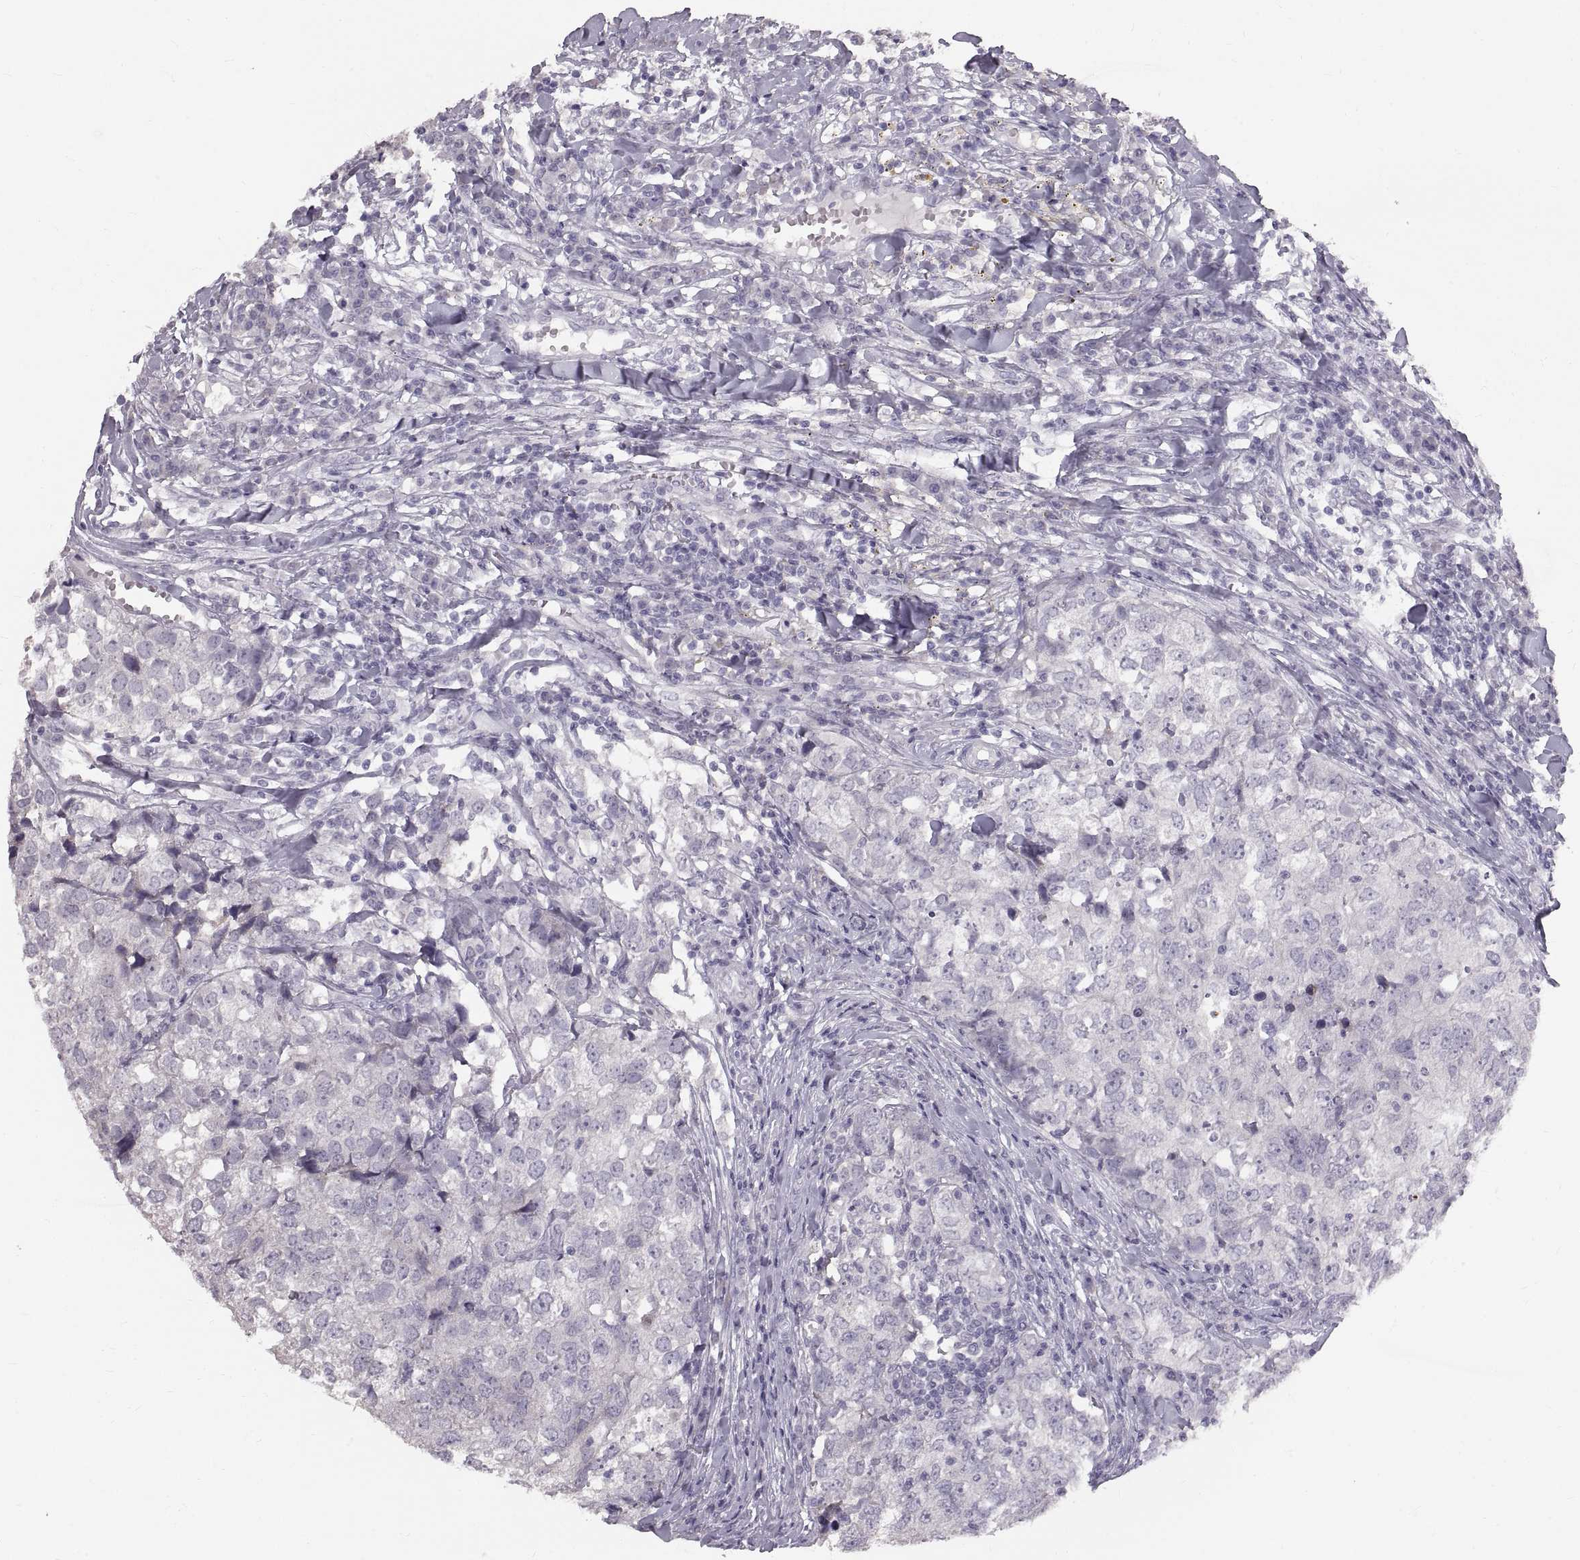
{"staining": {"intensity": "negative", "quantity": "none", "location": "none"}, "tissue": "breast cancer", "cell_type": "Tumor cells", "image_type": "cancer", "snomed": [{"axis": "morphology", "description": "Duct carcinoma"}, {"axis": "topography", "description": "Breast"}], "caption": "This is an immunohistochemistry micrograph of intraductal carcinoma (breast). There is no expression in tumor cells.", "gene": "SPACDR", "patient": {"sex": "female", "age": 30}}